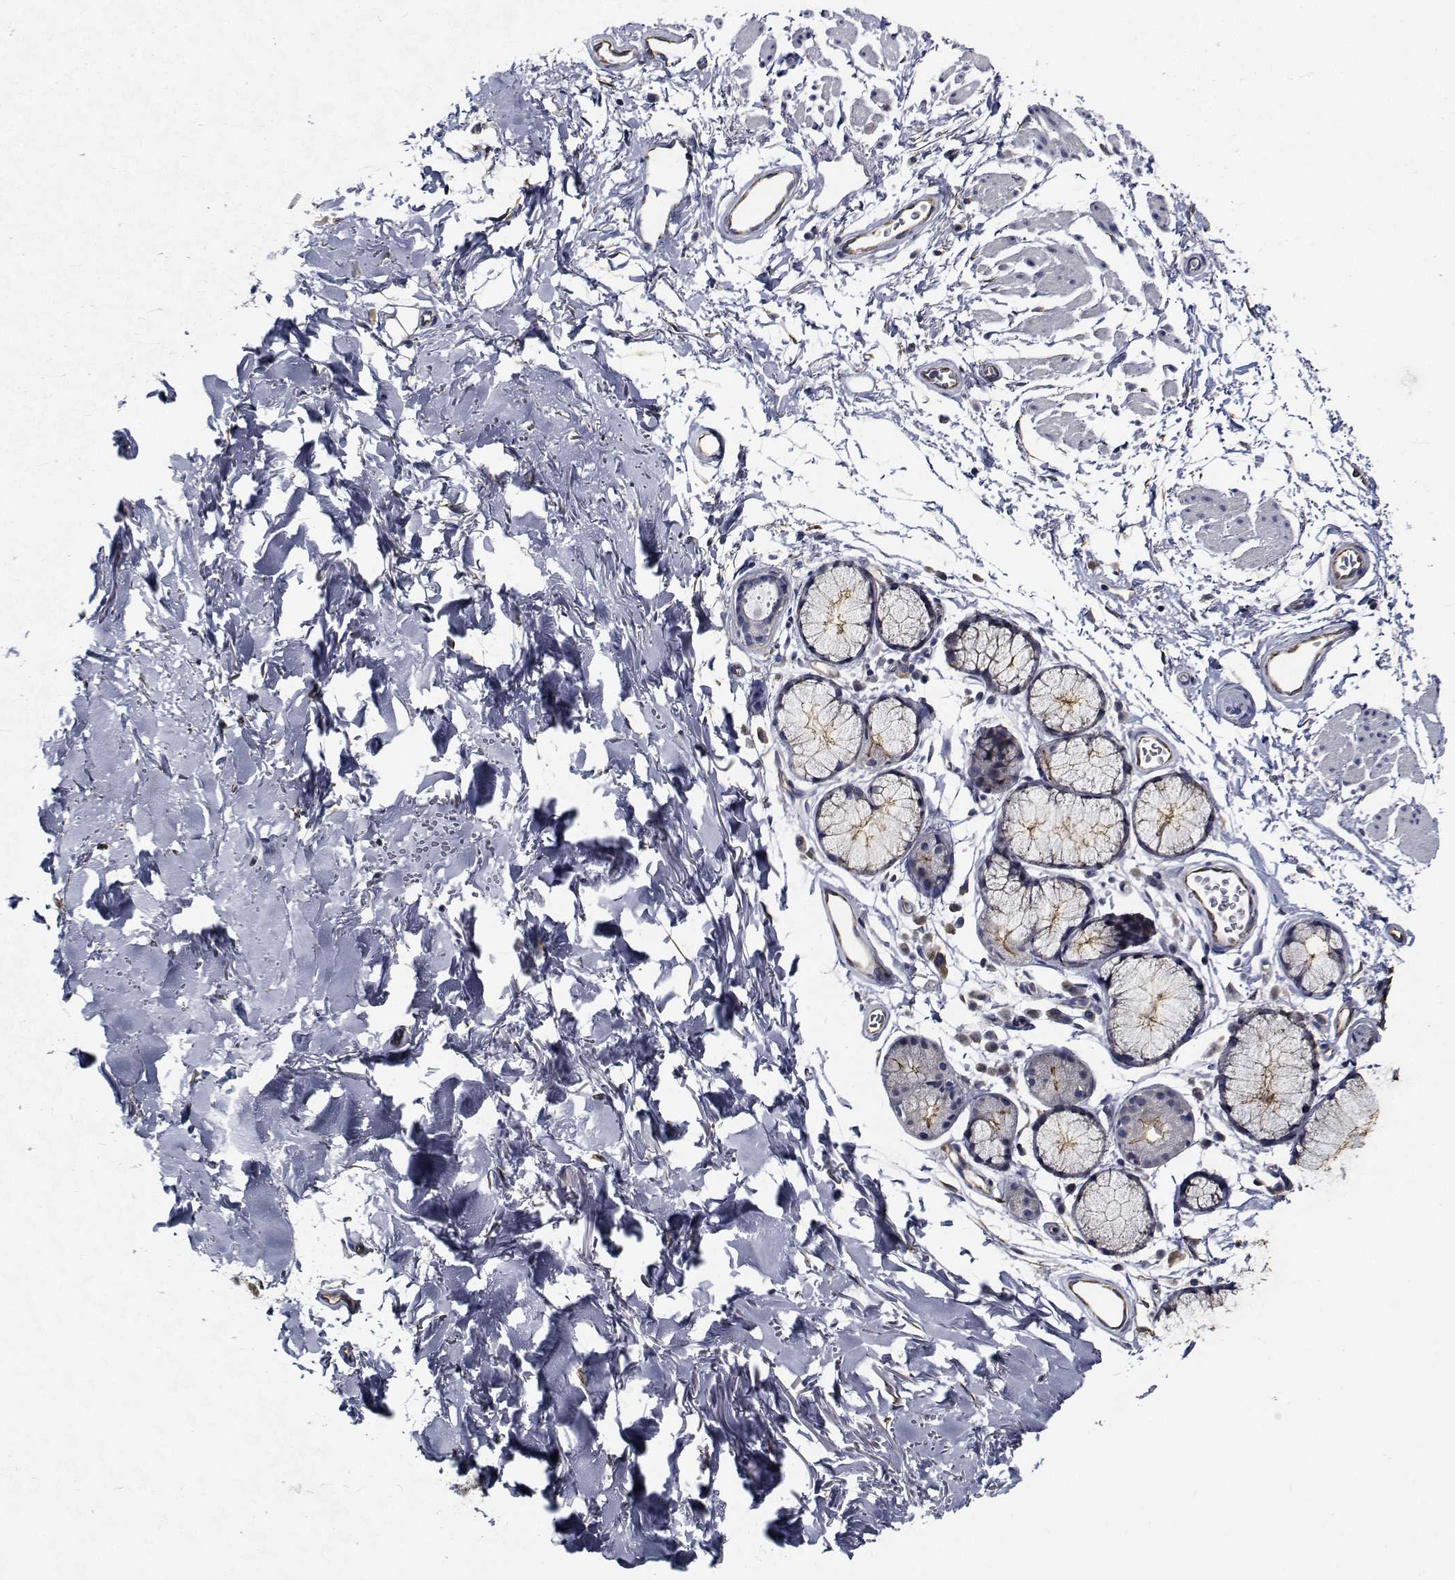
{"staining": {"intensity": "negative", "quantity": "none", "location": "none"}, "tissue": "adipose tissue", "cell_type": "Adipocytes", "image_type": "normal", "snomed": [{"axis": "morphology", "description": "Normal tissue, NOS"}, {"axis": "topography", "description": "Cartilage tissue"}, {"axis": "topography", "description": "Bronchus"}], "caption": "DAB (3,3'-diaminobenzidine) immunohistochemical staining of unremarkable adipose tissue shows no significant expression in adipocytes. (IHC, brightfield microscopy, high magnification).", "gene": "TTBK1", "patient": {"sex": "female", "age": 79}}